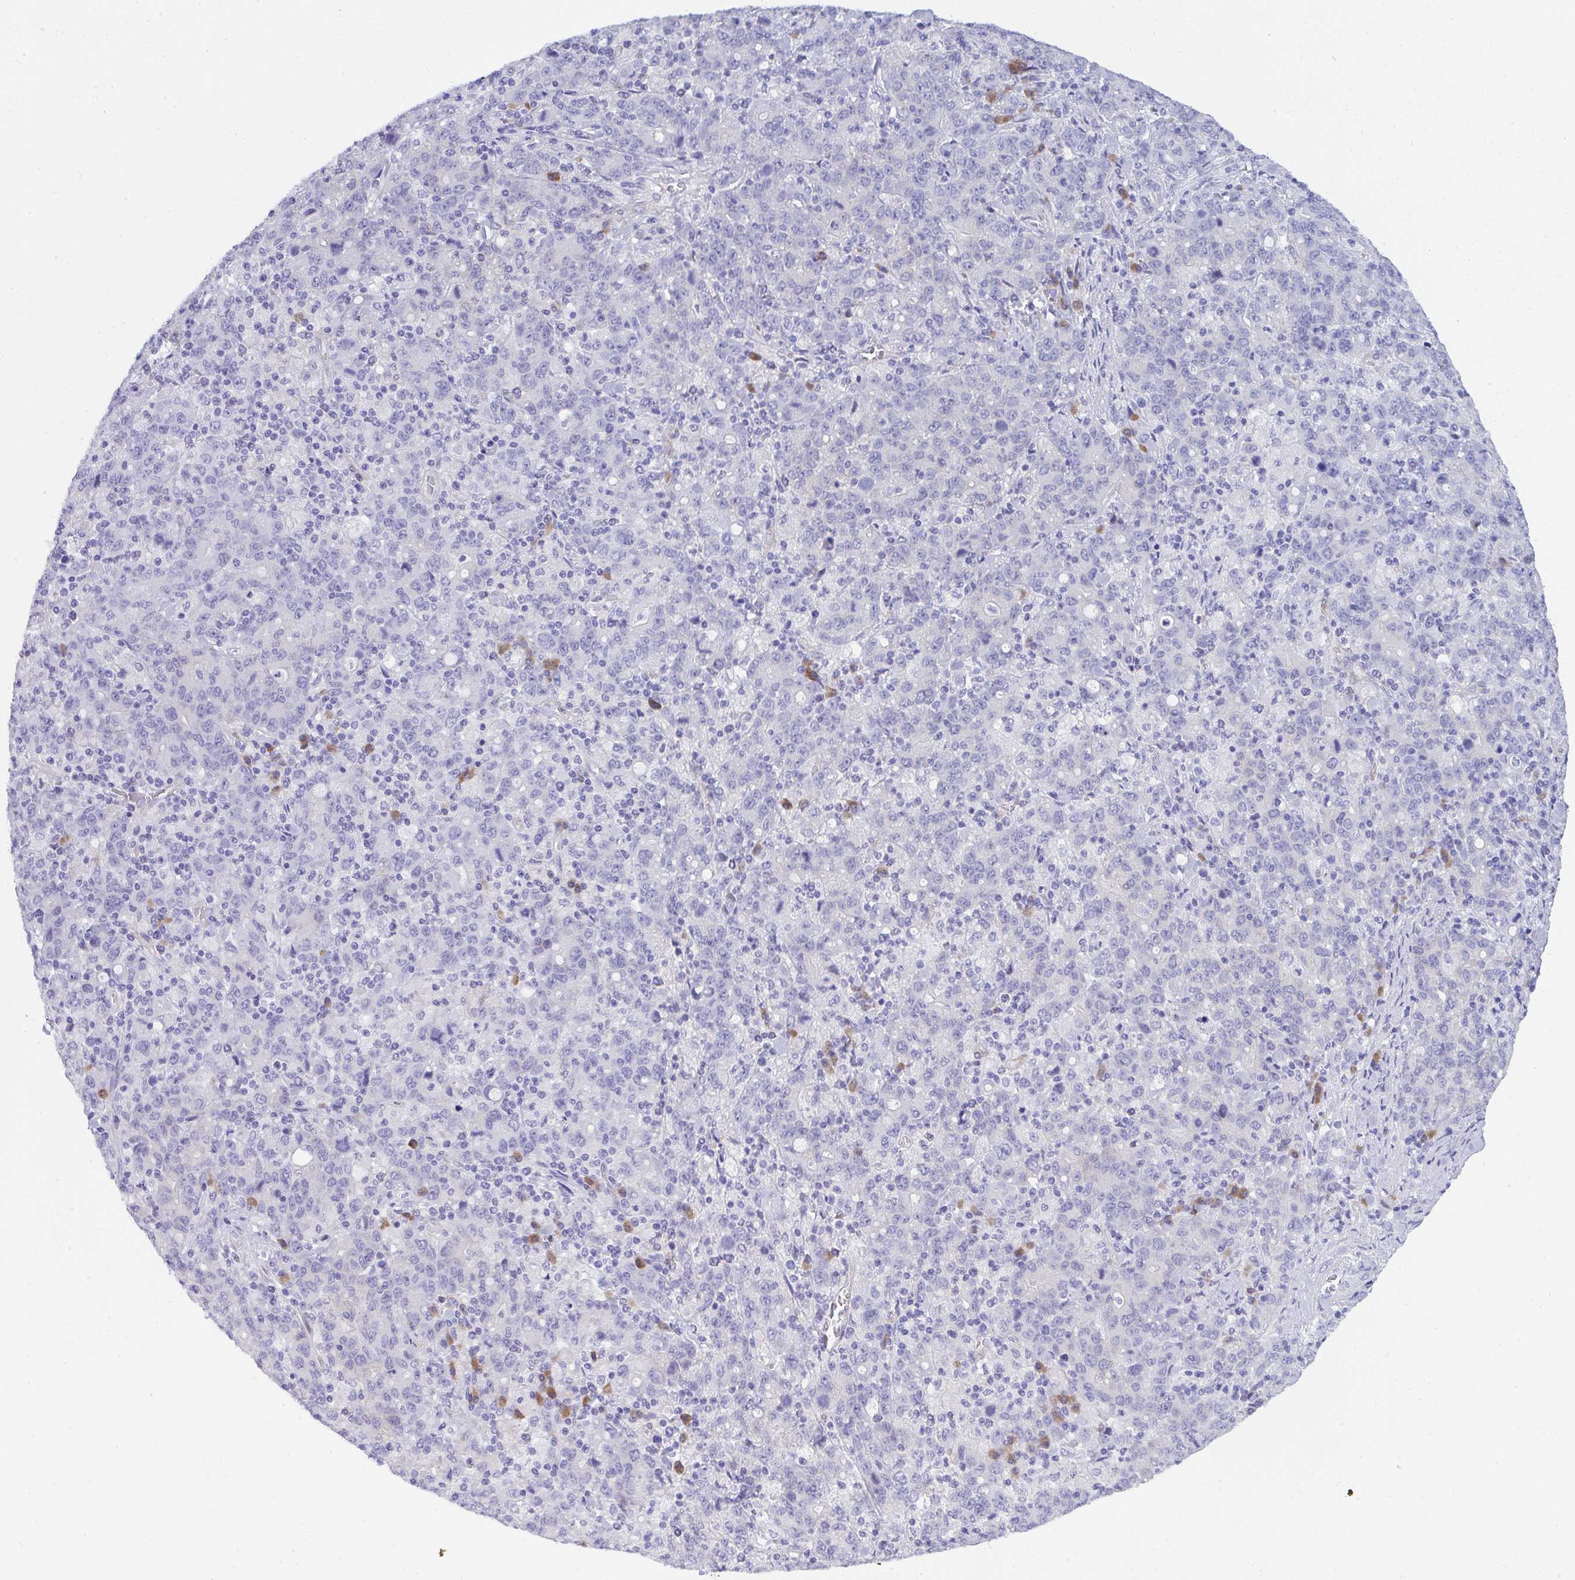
{"staining": {"intensity": "negative", "quantity": "none", "location": "none"}, "tissue": "stomach cancer", "cell_type": "Tumor cells", "image_type": "cancer", "snomed": [{"axis": "morphology", "description": "Adenocarcinoma, NOS"}, {"axis": "topography", "description": "Stomach, upper"}], "caption": "Image shows no protein expression in tumor cells of stomach cancer (adenocarcinoma) tissue.", "gene": "GAB1", "patient": {"sex": "male", "age": 69}}